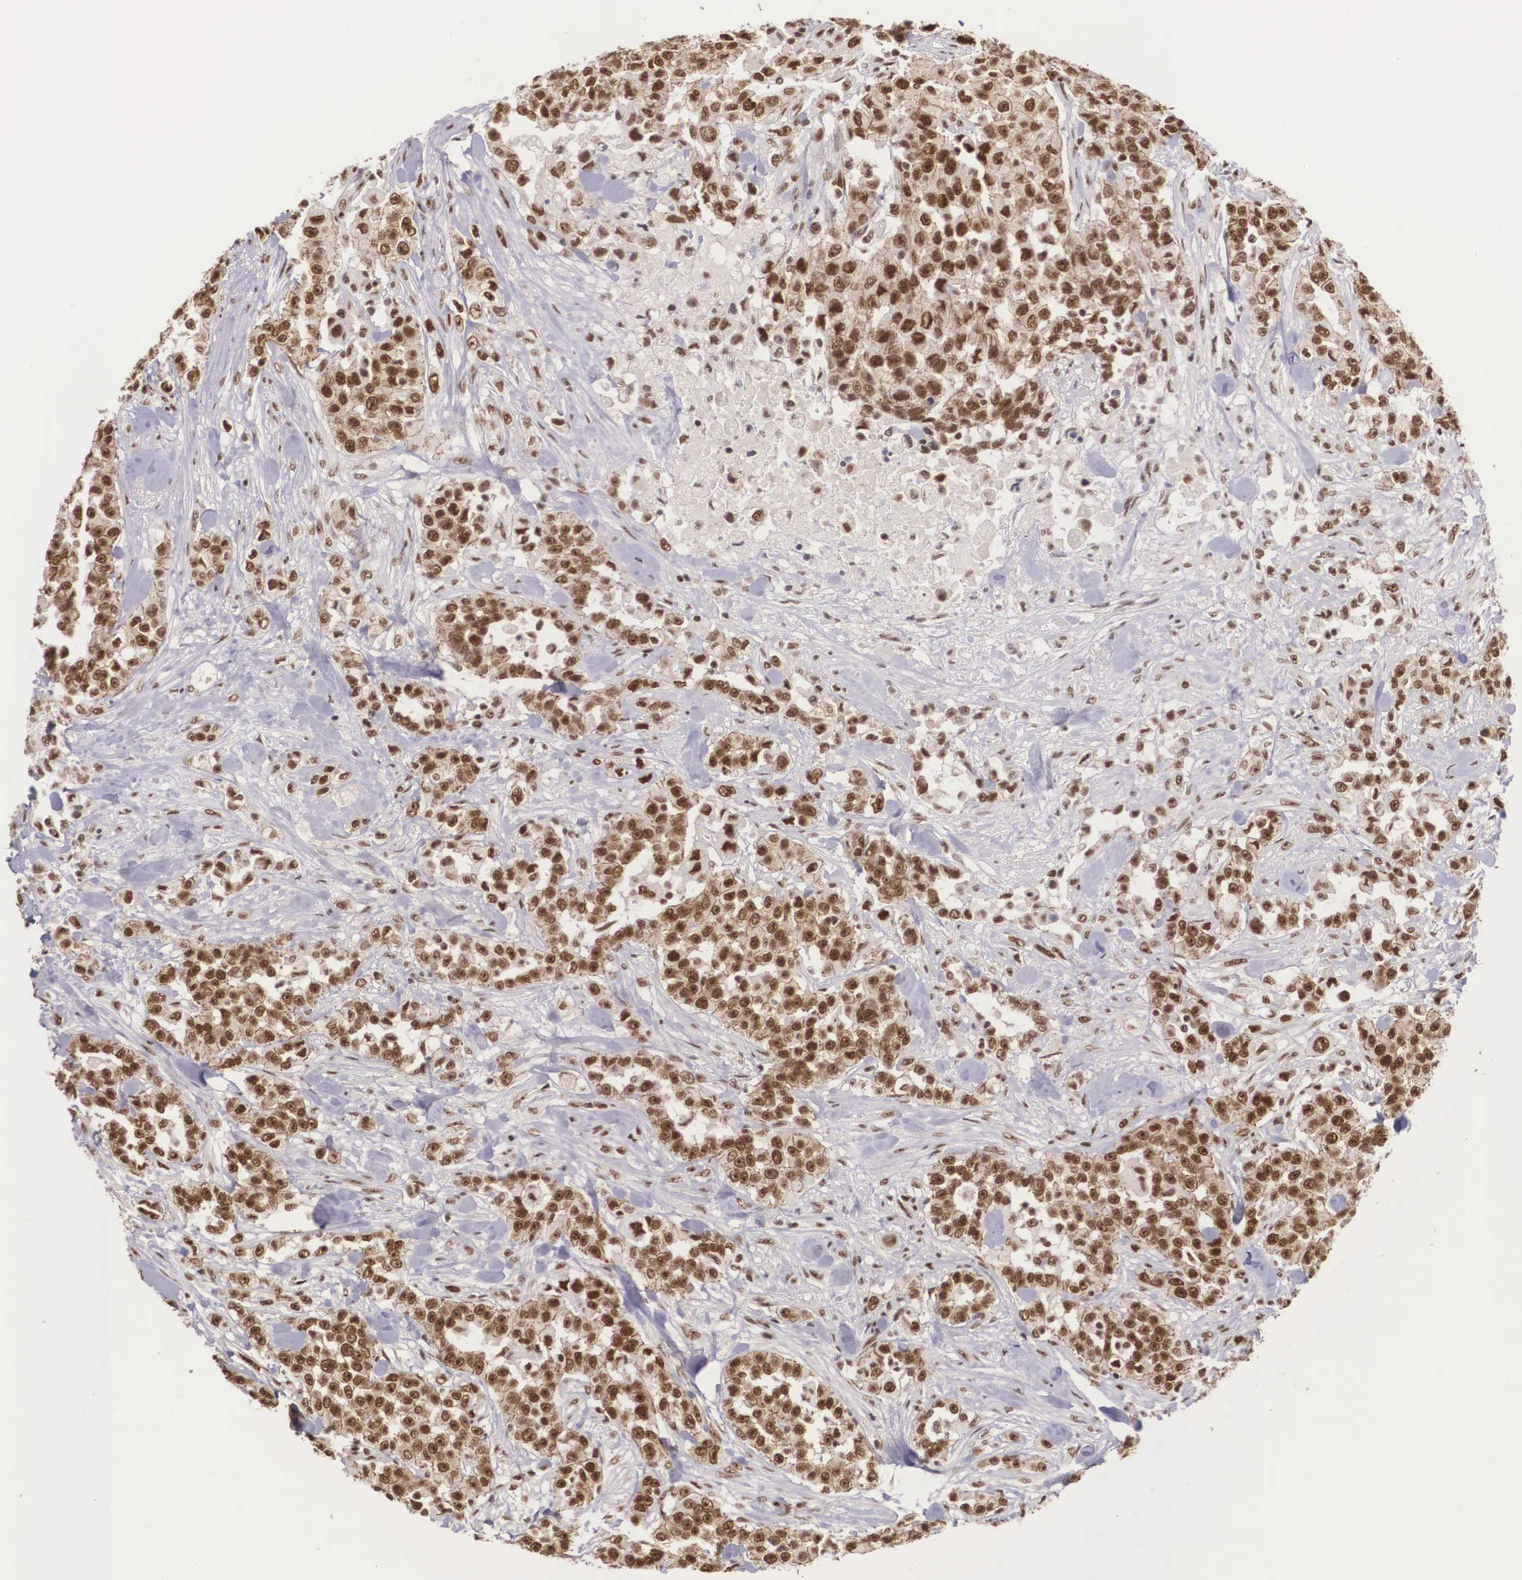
{"staining": {"intensity": "strong", "quantity": ">75%", "location": "cytoplasmic/membranous,nuclear"}, "tissue": "urothelial cancer", "cell_type": "Tumor cells", "image_type": "cancer", "snomed": [{"axis": "morphology", "description": "Urothelial carcinoma, High grade"}, {"axis": "topography", "description": "Urinary bladder"}], "caption": "Brown immunohistochemical staining in urothelial carcinoma (high-grade) displays strong cytoplasmic/membranous and nuclear expression in approximately >75% of tumor cells.", "gene": "POLR2F", "patient": {"sex": "female", "age": 80}}